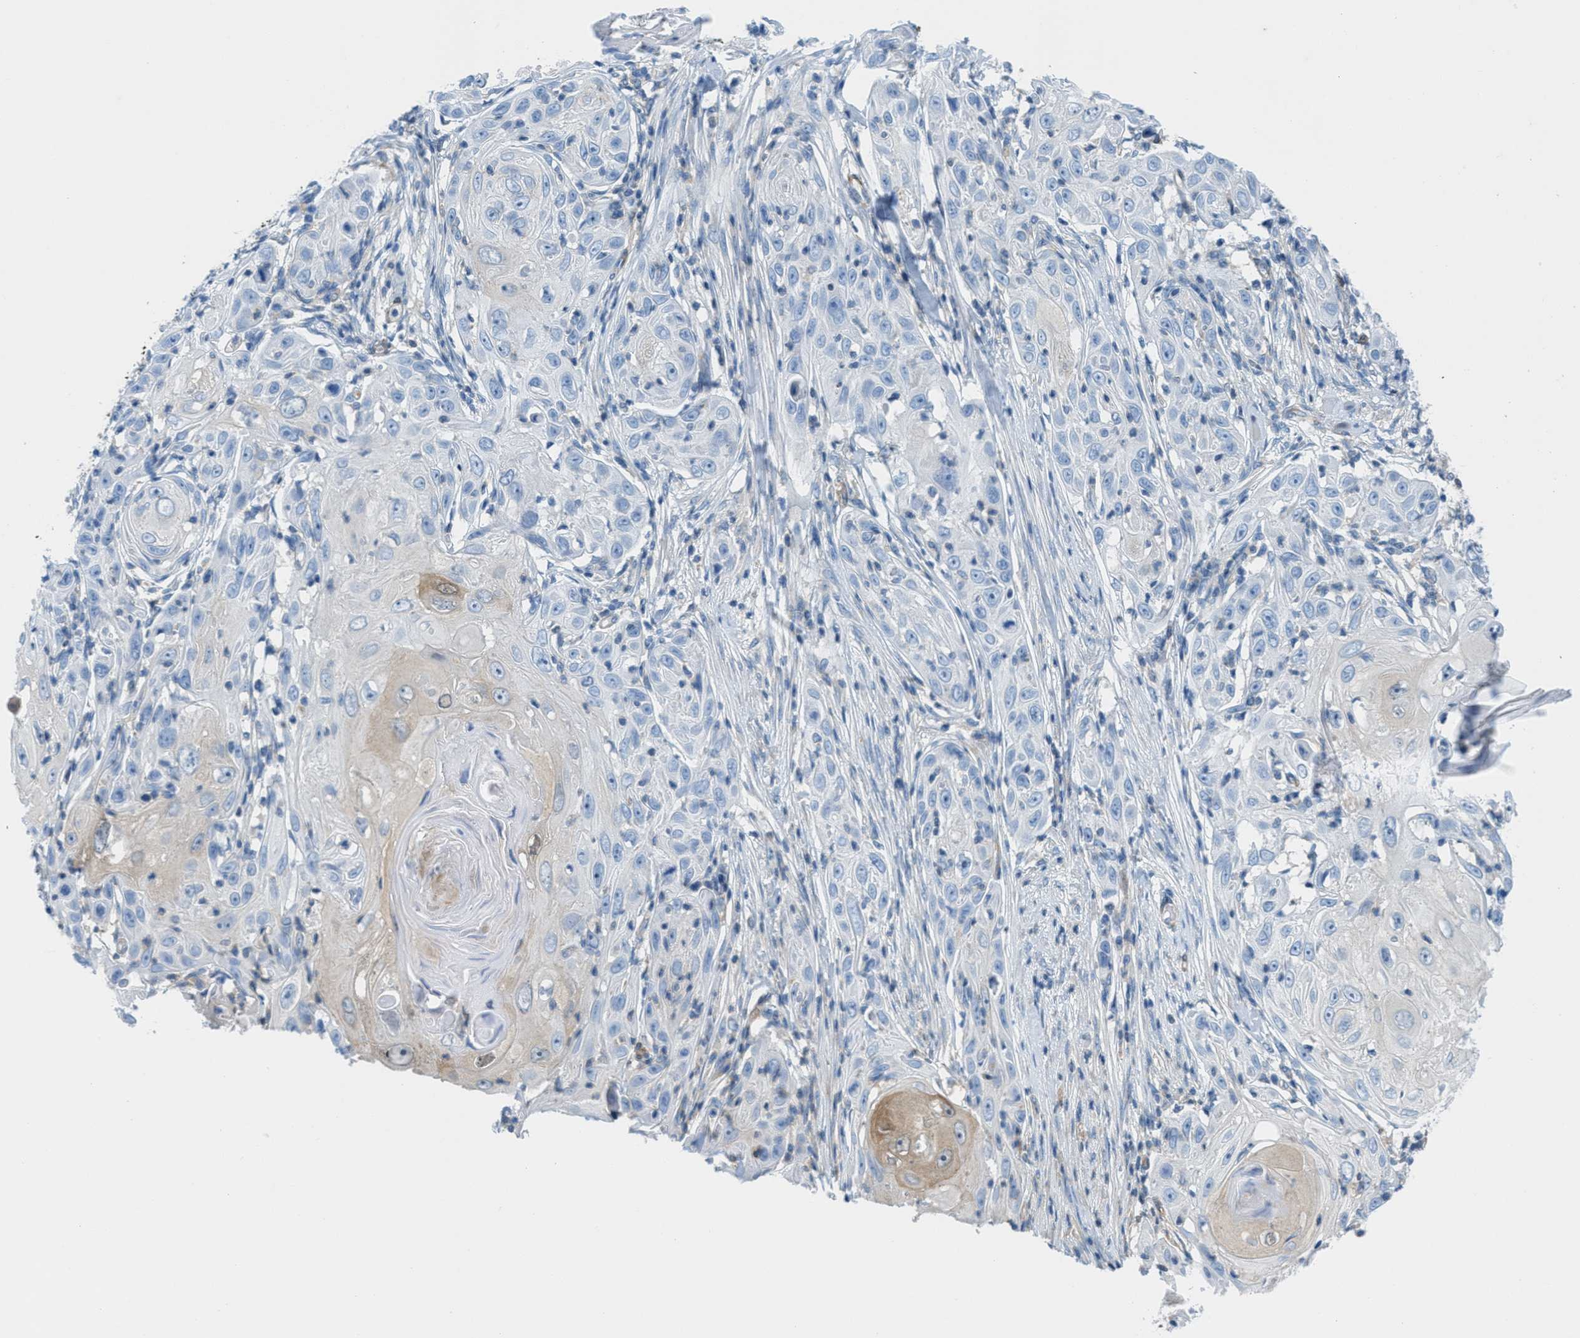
{"staining": {"intensity": "weak", "quantity": "<25%", "location": "cytoplasmic/membranous"}, "tissue": "skin cancer", "cell_type": "Tumor cells", "image_type": "cancer", "snomed": [{"axis": "morphology", "description": "Squamous cell carcinoma, NOS"}, {"axis": "topography", "description": "Skin"}], "caption": "Immunohistochemical staining of skin squamous cell carcinoma shows no significant expression in tumor cells. (DAB (3,3'-diaminobenzidine) immunohistochemistry, high magnification).", "gene": "MAPRE2", "patient": {"sex": "female", "age": 73}}